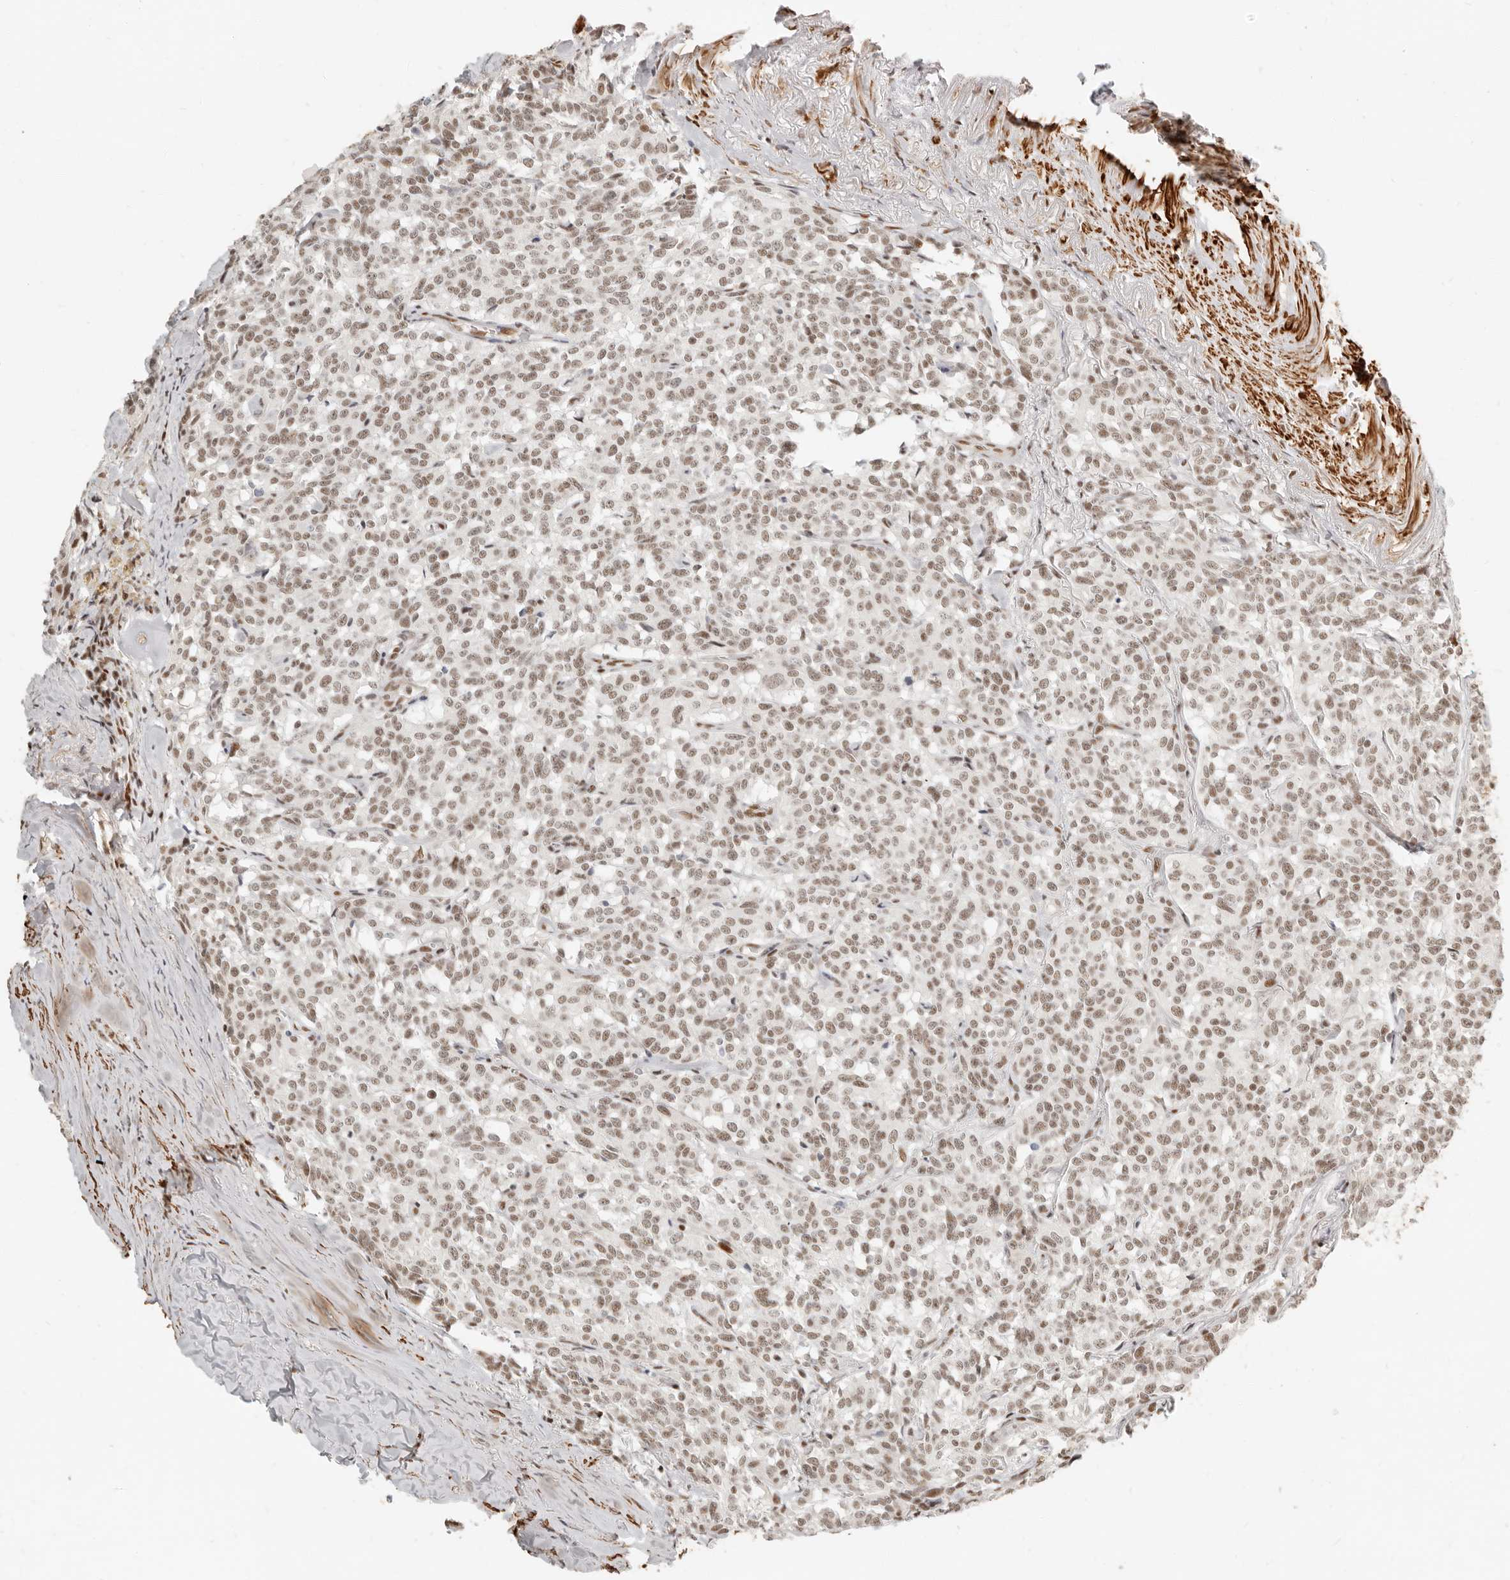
{"staining": {"intensity": "moderate", "quantity": ">75%", "location": "nuclear"}, "tissue": "carcinoid", "cell_type": "Tumor cells", "image_type": "cancer", "snomed": [{"axis": "morphology", "description": "Carcinoid, malignant, NOS"}, {"axis": "topography", "description": "Lung"}], "caption": "Carcinoid stained for a protein reveals moderate nuclear positivity in tumor cells. The staining was performed using DAB, with brown indicating positive protein expression. Nuclei are stained blue with hematoxylin.", "gene": "GABPA", "patient": {"sex": "female", "age": 46}}